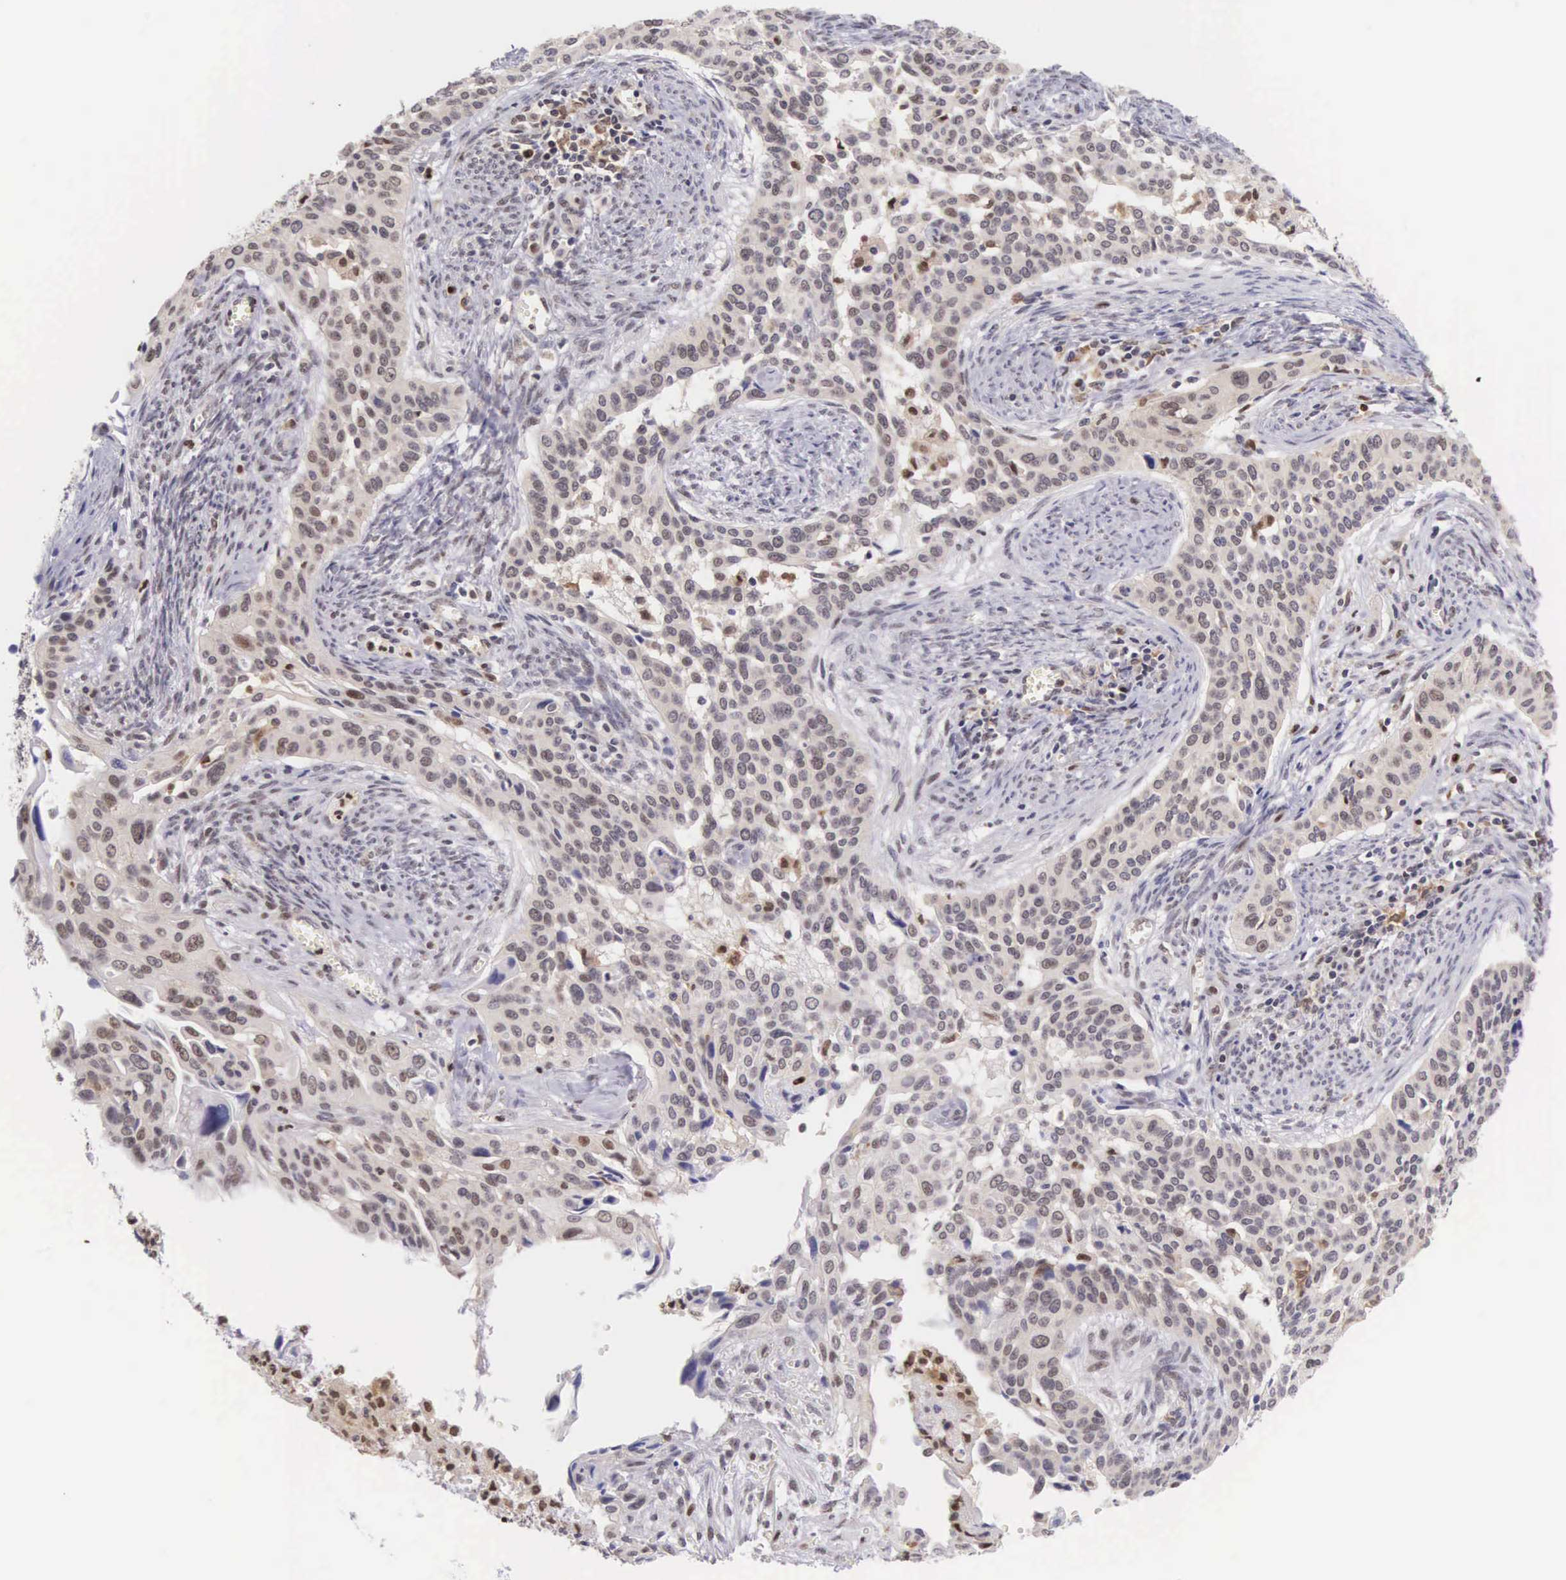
{"staining": {"intensity": "weak", "quantity": "<25%", "location": "nuclear"}, "tissue": "cervical cancer", "cell_type": "Tumor cells", "image_type": "cancer", "snomed": [{"axis": "morphology", "description": "Squamous cell carcinoma, NOS"}, {"axis": "topography", "description": "Cervix"}], "caption": "The immunohistochemistry (IHC) histopathology image has no significant expression in tumor cells of cervical cancer tissue.", "gene": "GRK3", "patient": {"sex": "female", "age": 34}}